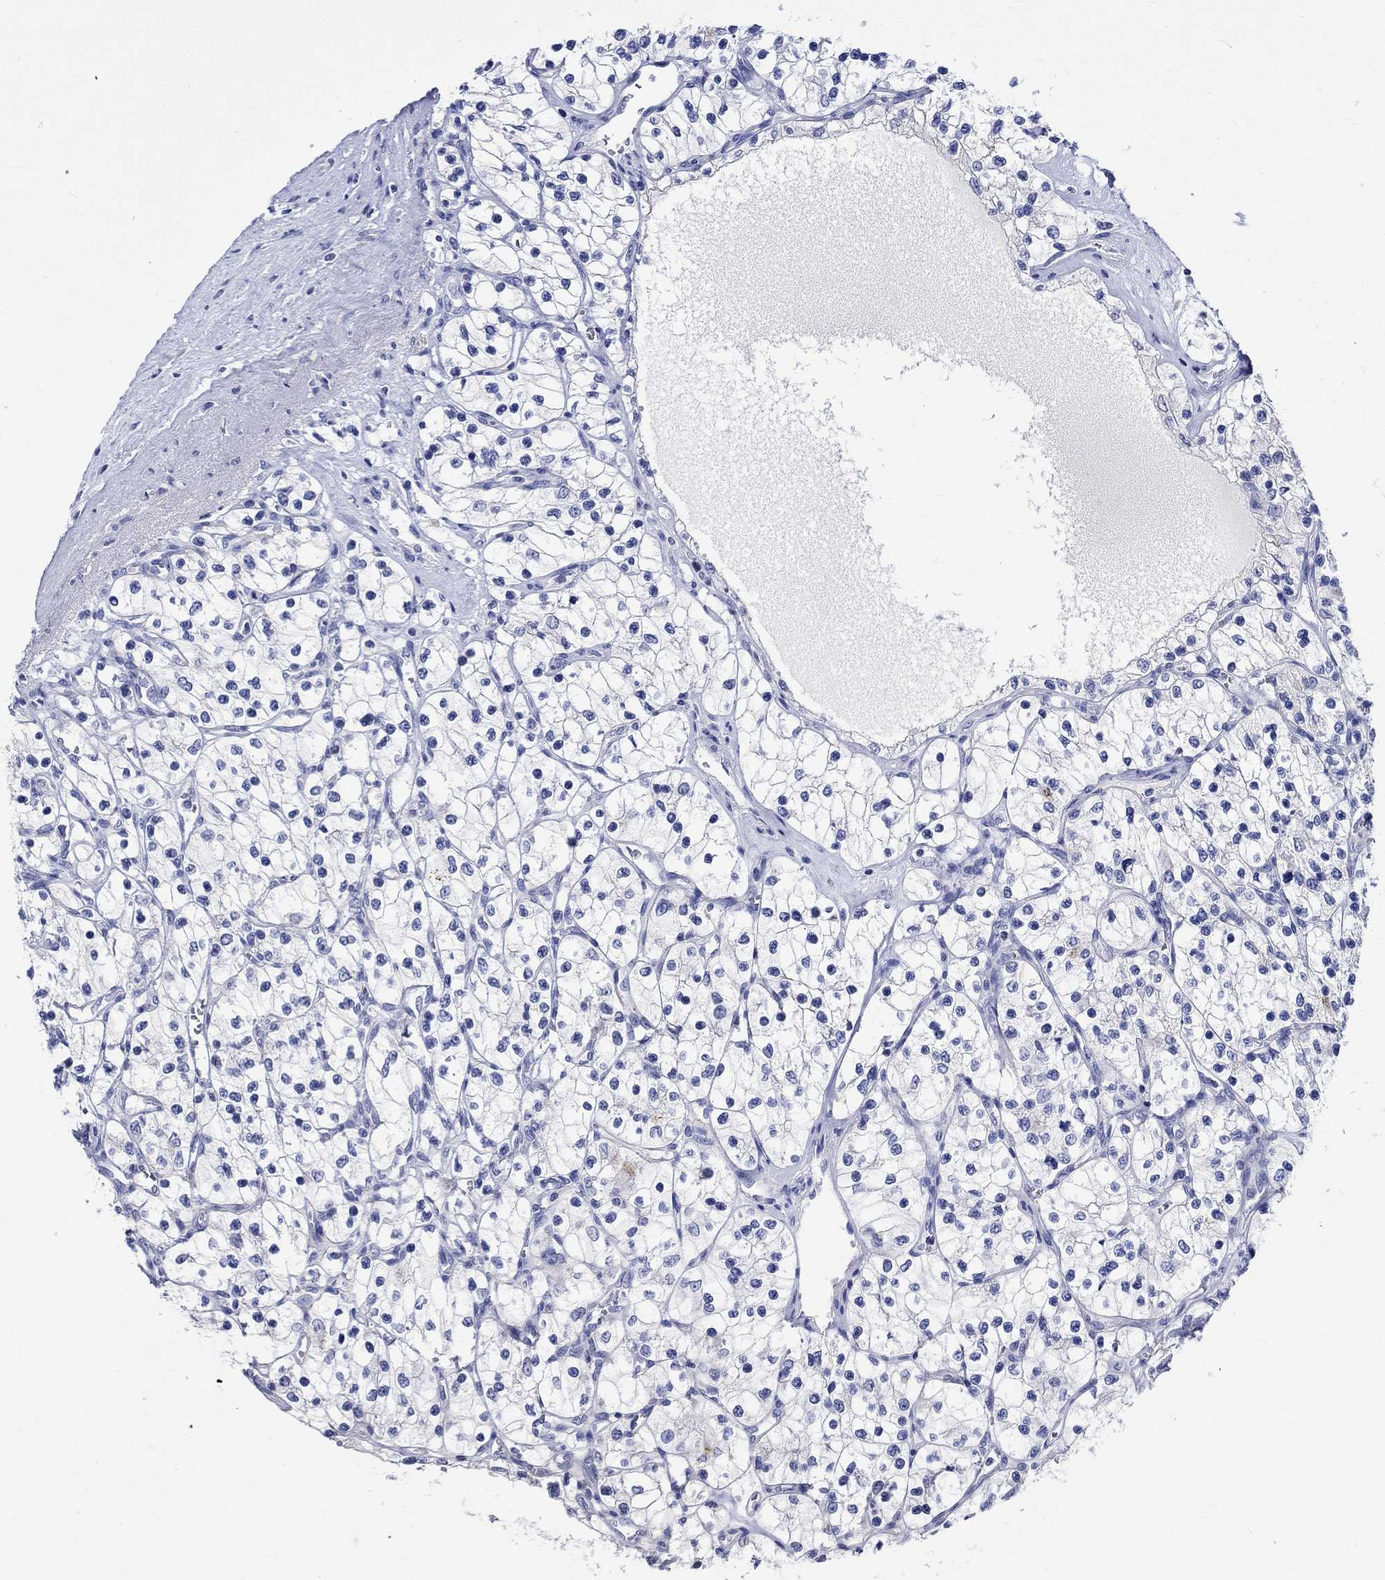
{"staining": {"intensity": "negative", "quantity": "none", "location": "none"}, "tissue": "renal cancer", "cell_type": "Tumor cells", "image_type": "cancer", "snomed": [{"axis": "morphology", "description": "Adenocarcinoma, NOS"}, {"axis": "topography", "description": "Kidney"}], "caption": "This is an immunohistochemistry (IHC) micrograph of renal cancer (adenocarcinoma). There is no positivity in tumor cells.", "gene": "KLHL35", "patient": {"sex": "female", "age": 69}}